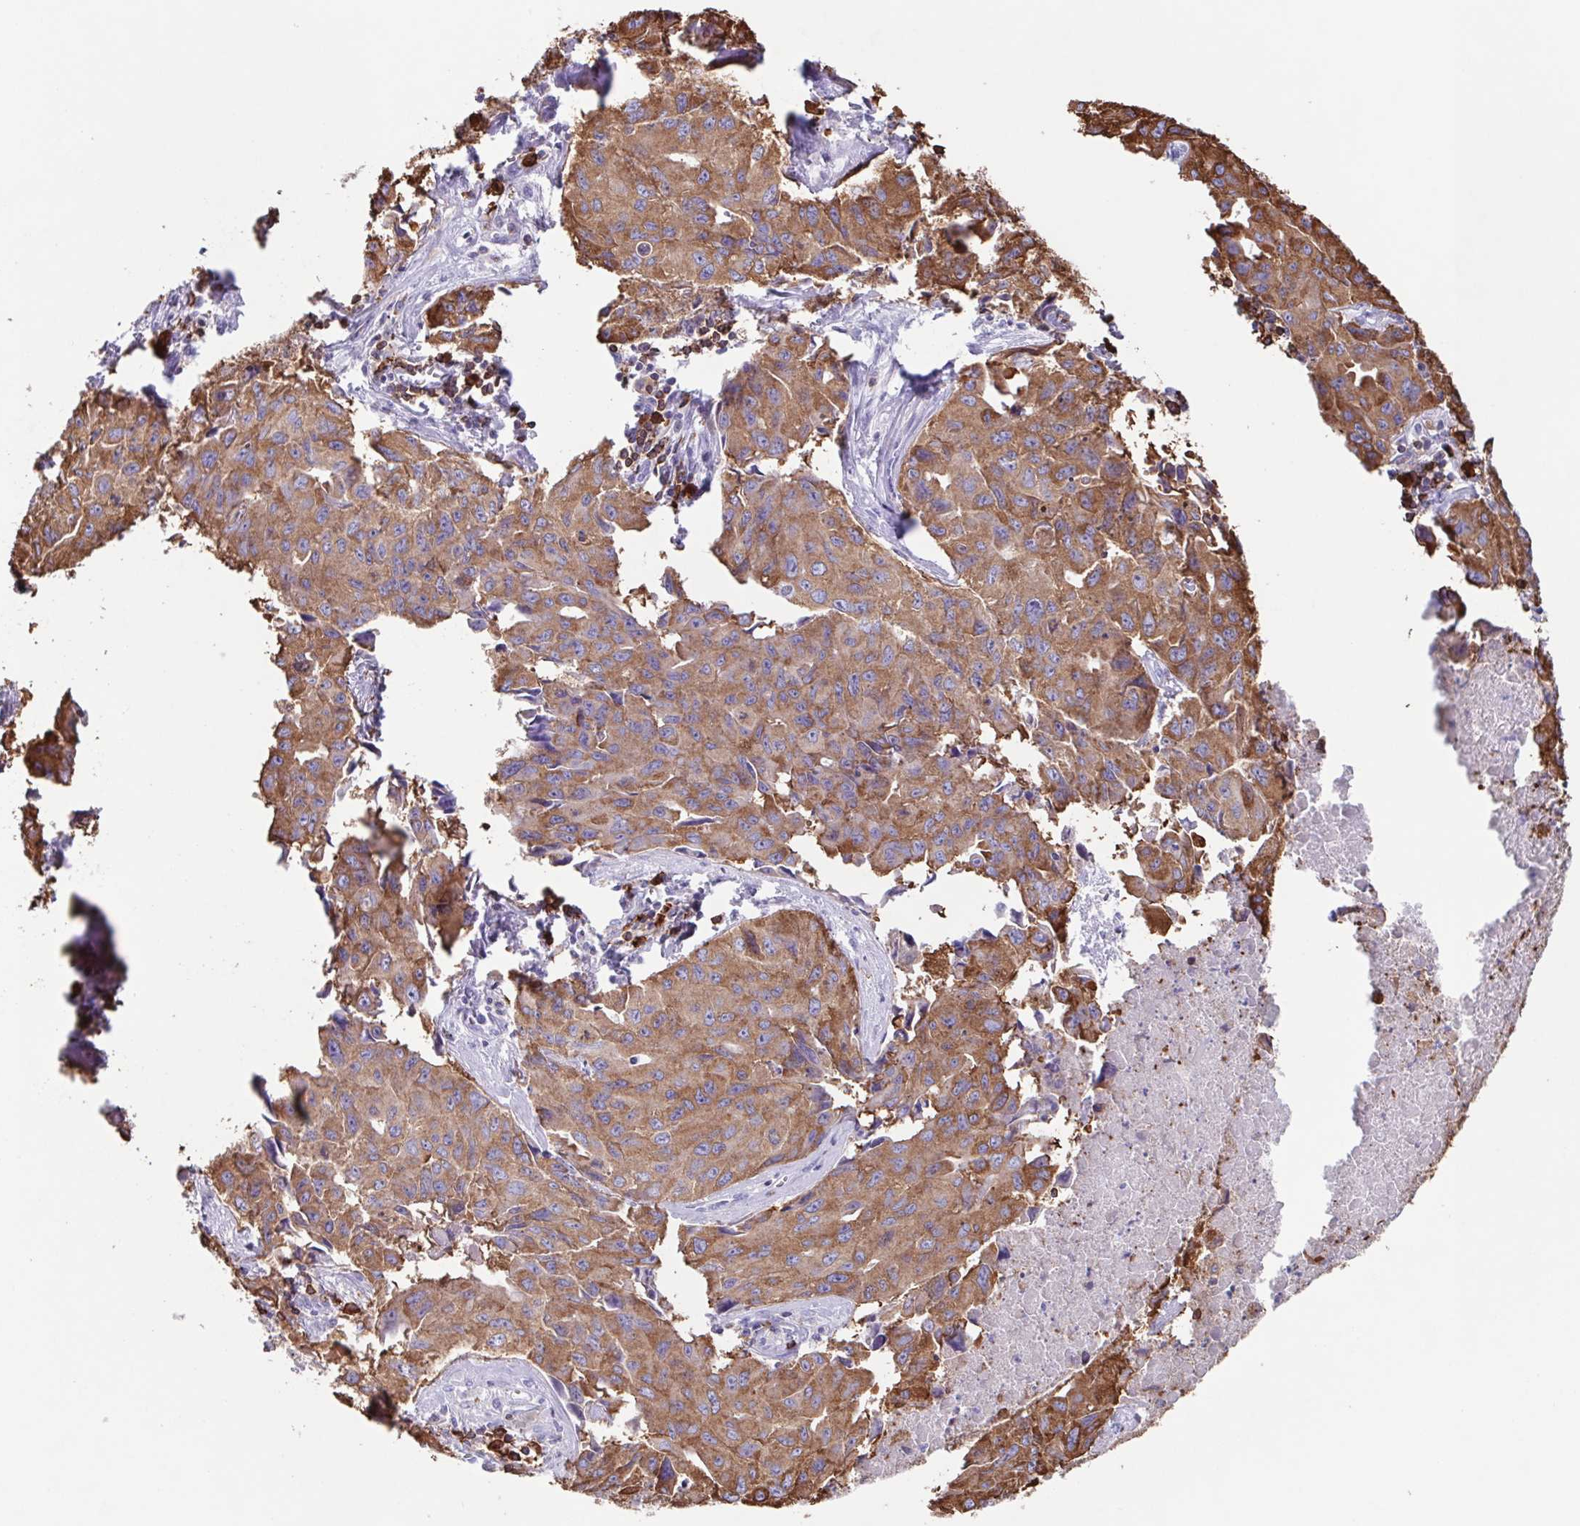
{"staining": {"intensity": "moderate", "quantity": ">75%", "location": "cytoplasmic/membranous"}, "tissue": "lung cancer", "cell_type": "Tumor cells", "image_type": "cancer", "snomed": [{"axis": "morphology", "description": "Adenocarcinoma, NOS"}, {"axis": "topography", "description": "Lymph node"}, {"axis": "topography", "description": "Lung"}], "caption": "Brown immunohistochemical staining in lung adenocarcinoma displays moderate cytoplasmic/membranous staining in approximately >75% of tumor cells. Using DAB (brown) and hematoxylin (blue) stains, captured at high magnification using brightfield microscopy.", "gene": "TPD52", "patient": {"sex": "male", "age": 64}}